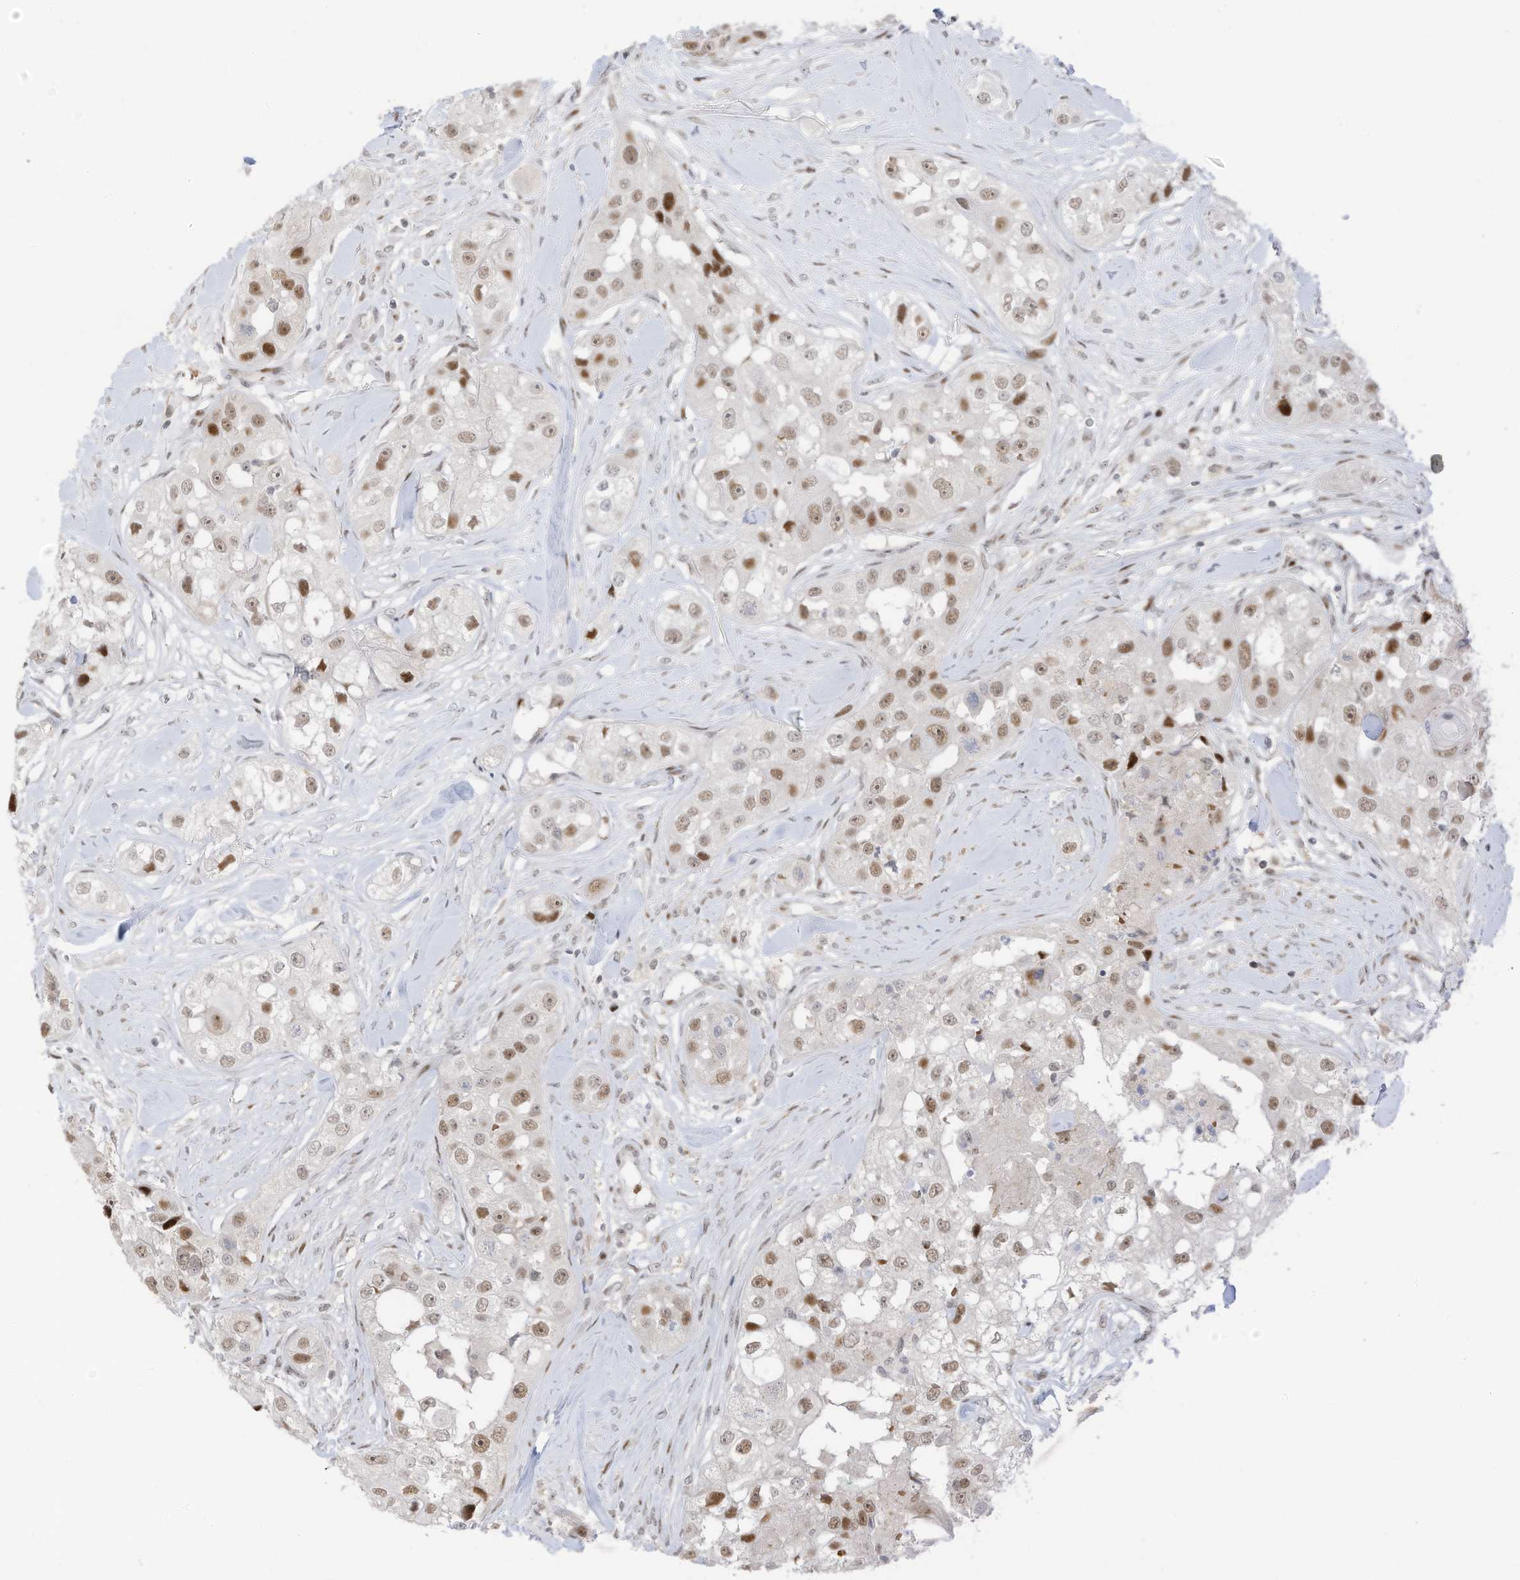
{"staining": {"intensity": "moderate", "quantity": ">75%", "location": "nuclear"}, "tissue": "head and neck cancer", "cell_type": "Tumor cells", "image_type": "cancer", "snomed": [{"axis": "morphology", "description": "Normal tissue, NOS"}, {"axis": "morphology", "description": "Squamous cell carcinoma, NOS"}, {"axis": "topography", "description": "Skeletal muscle"}, {"axis": "topography", "description": "Head-Neck"}], "caption": "A brown stain labels moderate nuclear expression of a protein in human head and neck squamous cell carcinoma tumor cells. The staining was performed using DAB, with brown indicating positive protein expression. Nuclei are stained blue with hematoxylin.", "gene": "ZCWPW2", "patient": {"sex": "male", "age": 51}}